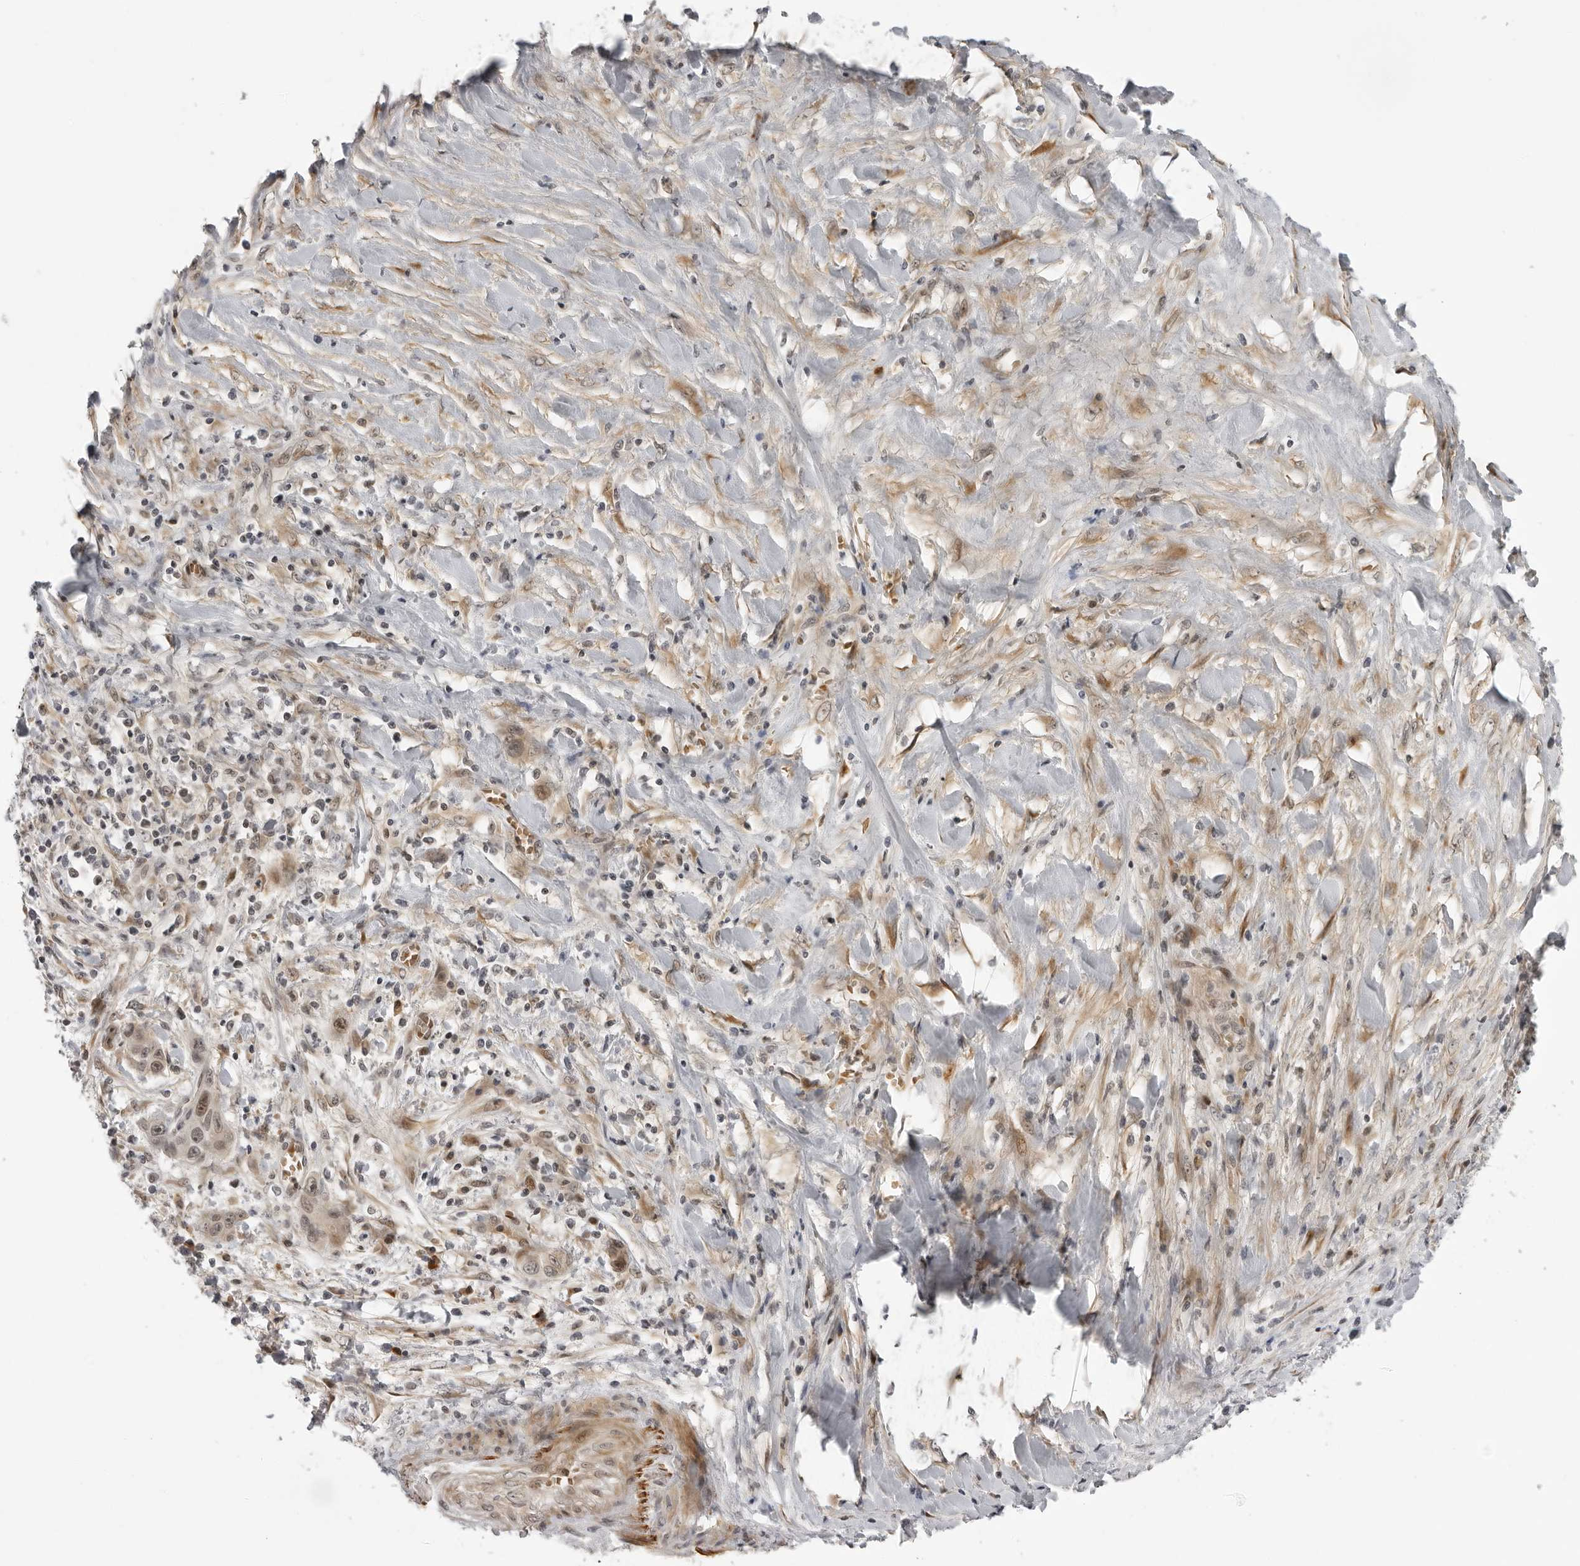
{"staining": {"intensity": "weak", "quantity": ">75%", "location": "cytoplasmic/membranous,nuclear"}, "tissue": "liver cancer", "cell_type": "Tumor cells", "image_type": "cancer", "snomed": [{"axis": "morphology", "description": "Cholangiocarcinoma"}, {"axis": "topography", "description": "Liver"}], "caption": "Brown immunohistochemical staining in cholangiocarcinoma (liver) displays weak cytoplasmic/membranous and nuclear expression in about >75% of tumor cells.", "gene": "ALPK2", "patient": {"sex": "female", "age": 52}}